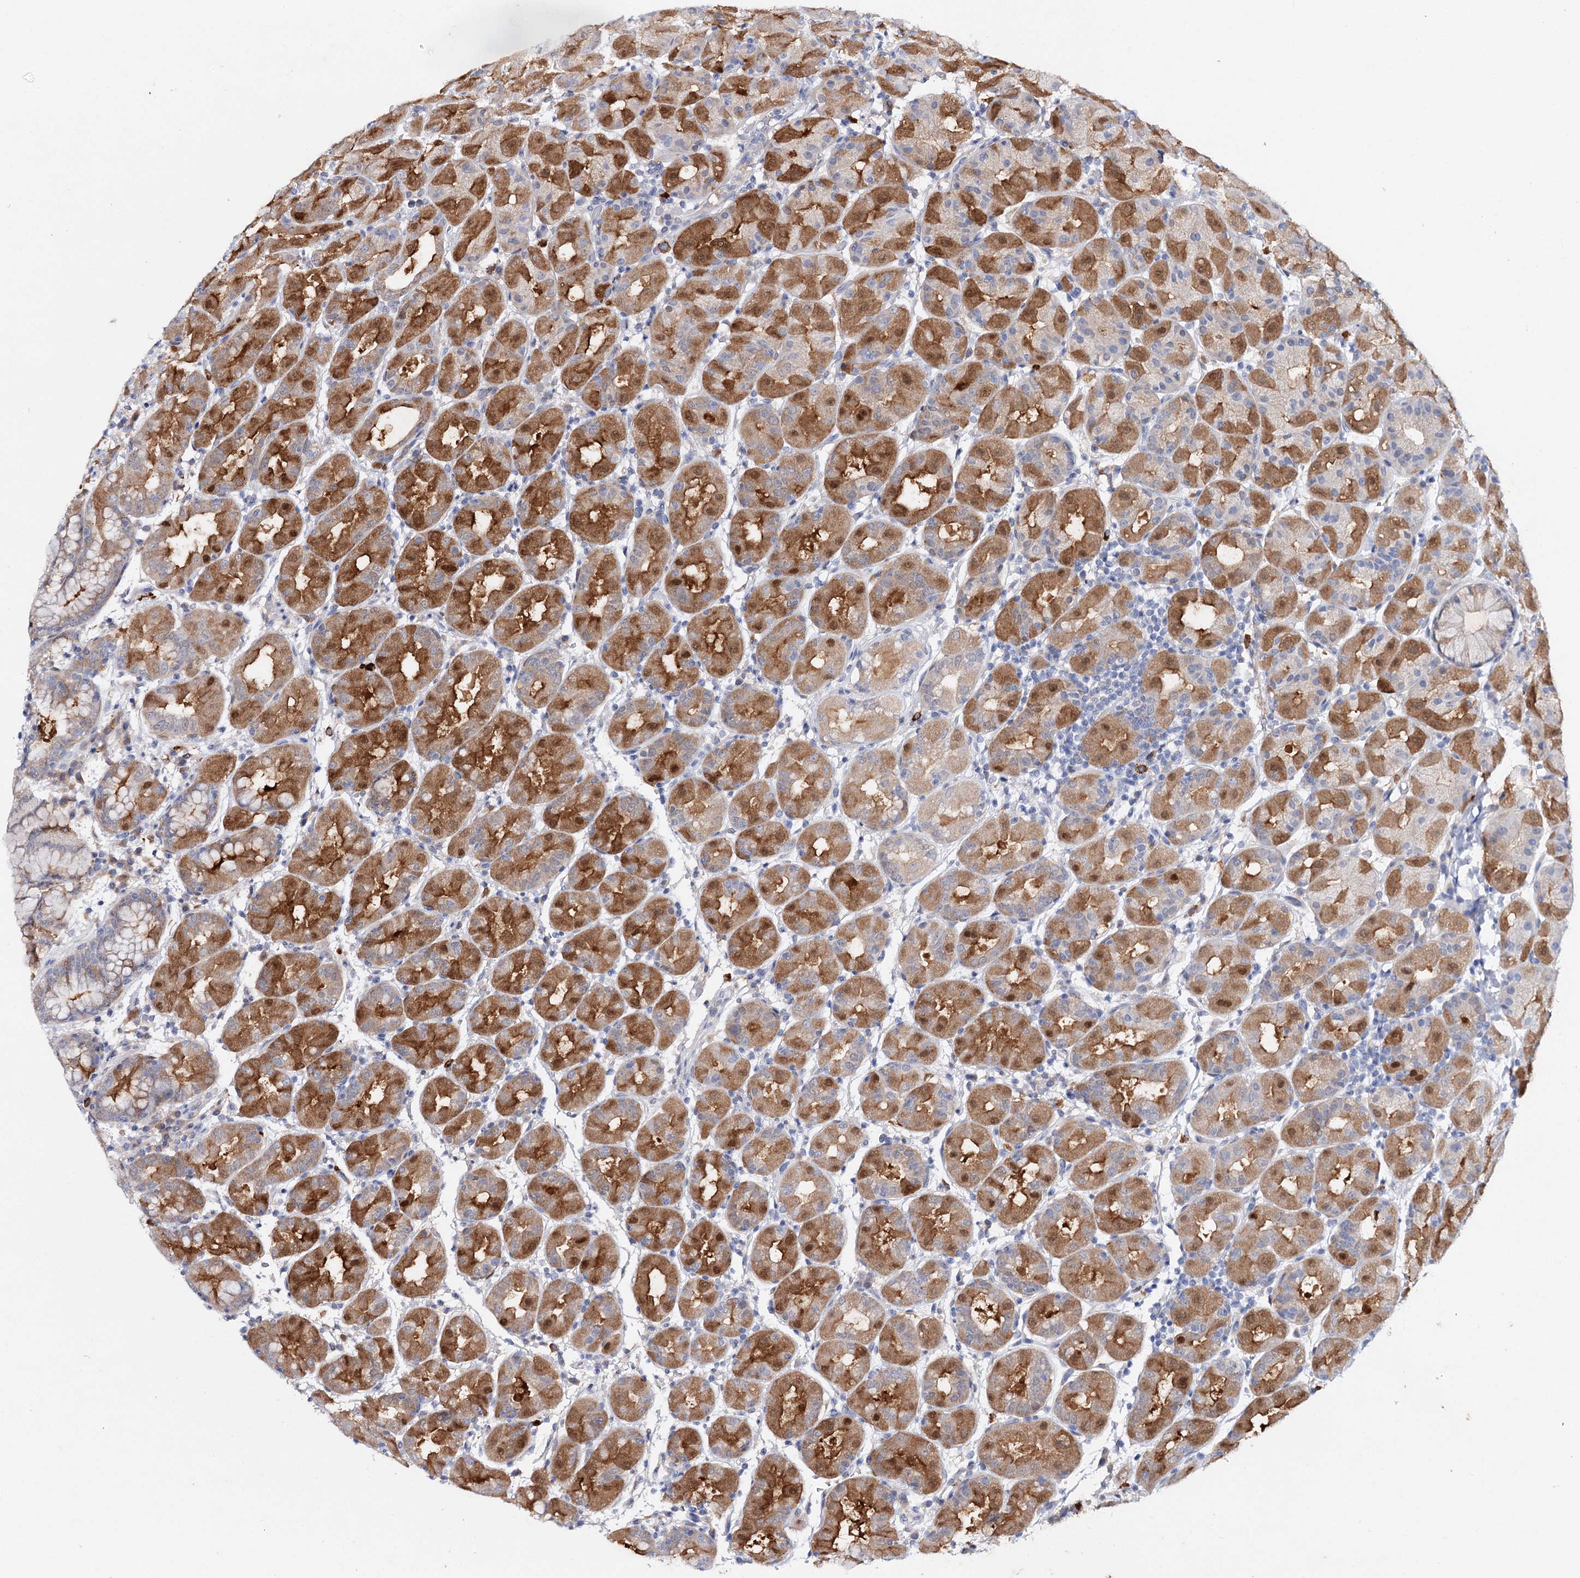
{"staining": {"intensity": "strong", "quantity": "25%-75%", "location": "cytoplasmic/membranous"}, "tissue": "stomach", "cell_type": "Glandular cells", "image_type": "normal", "snomed": [{"axis": "morphology", "description": "Normal tissue, NOS"}, {"axis": "topography", "description": "Stomach"}], "caption": "Protein staining demonstrates strong cytoplasmic/membranous expression in about 25%-75% of glandular cells in benign stomach.", "gene": "CFAP46", "patient": {"sex": "female", "age": 79}}